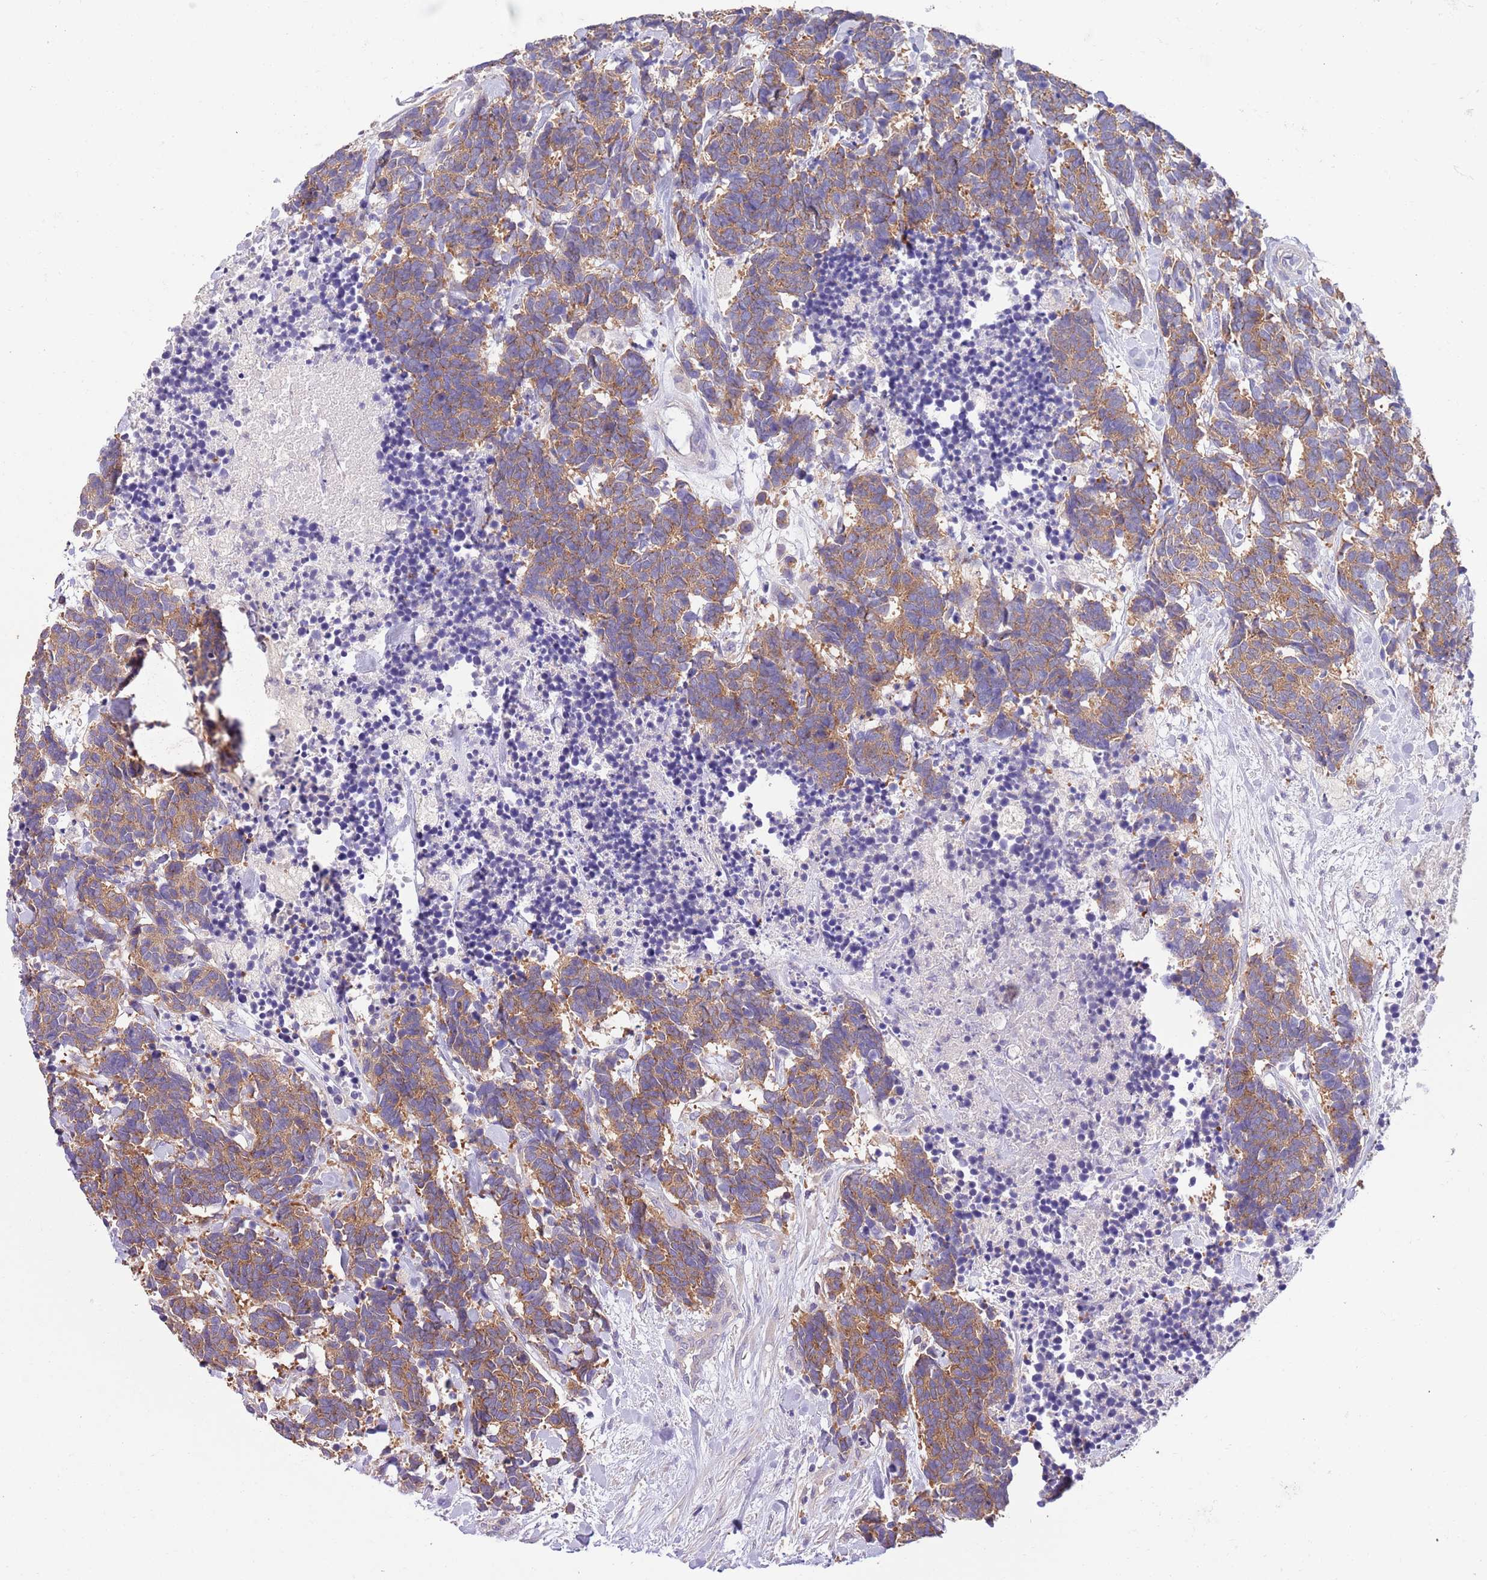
{"staining": {"intensity": "moderate", "quantity": ">75%", "location": "cytoplasmic/membranous"}, "tissue": "carcinoid", "cell_type": "Tumor cells", "image_type": "cancer", "snomed": [{"axis": "morphology", "description": "Carcinoma, NOS"}, {"axis": "morphology", "description": "Carcinoid, malignant, NOS"}, {"axis": "topography", "description": "Prostate"}], "caption": "Moderate cytoplasmic/membranous positivity is present in approximately >75% of tumor cells in carcinoma.", "gene": "ZNF658", "patient": {"sex": "male", "age": 57}}